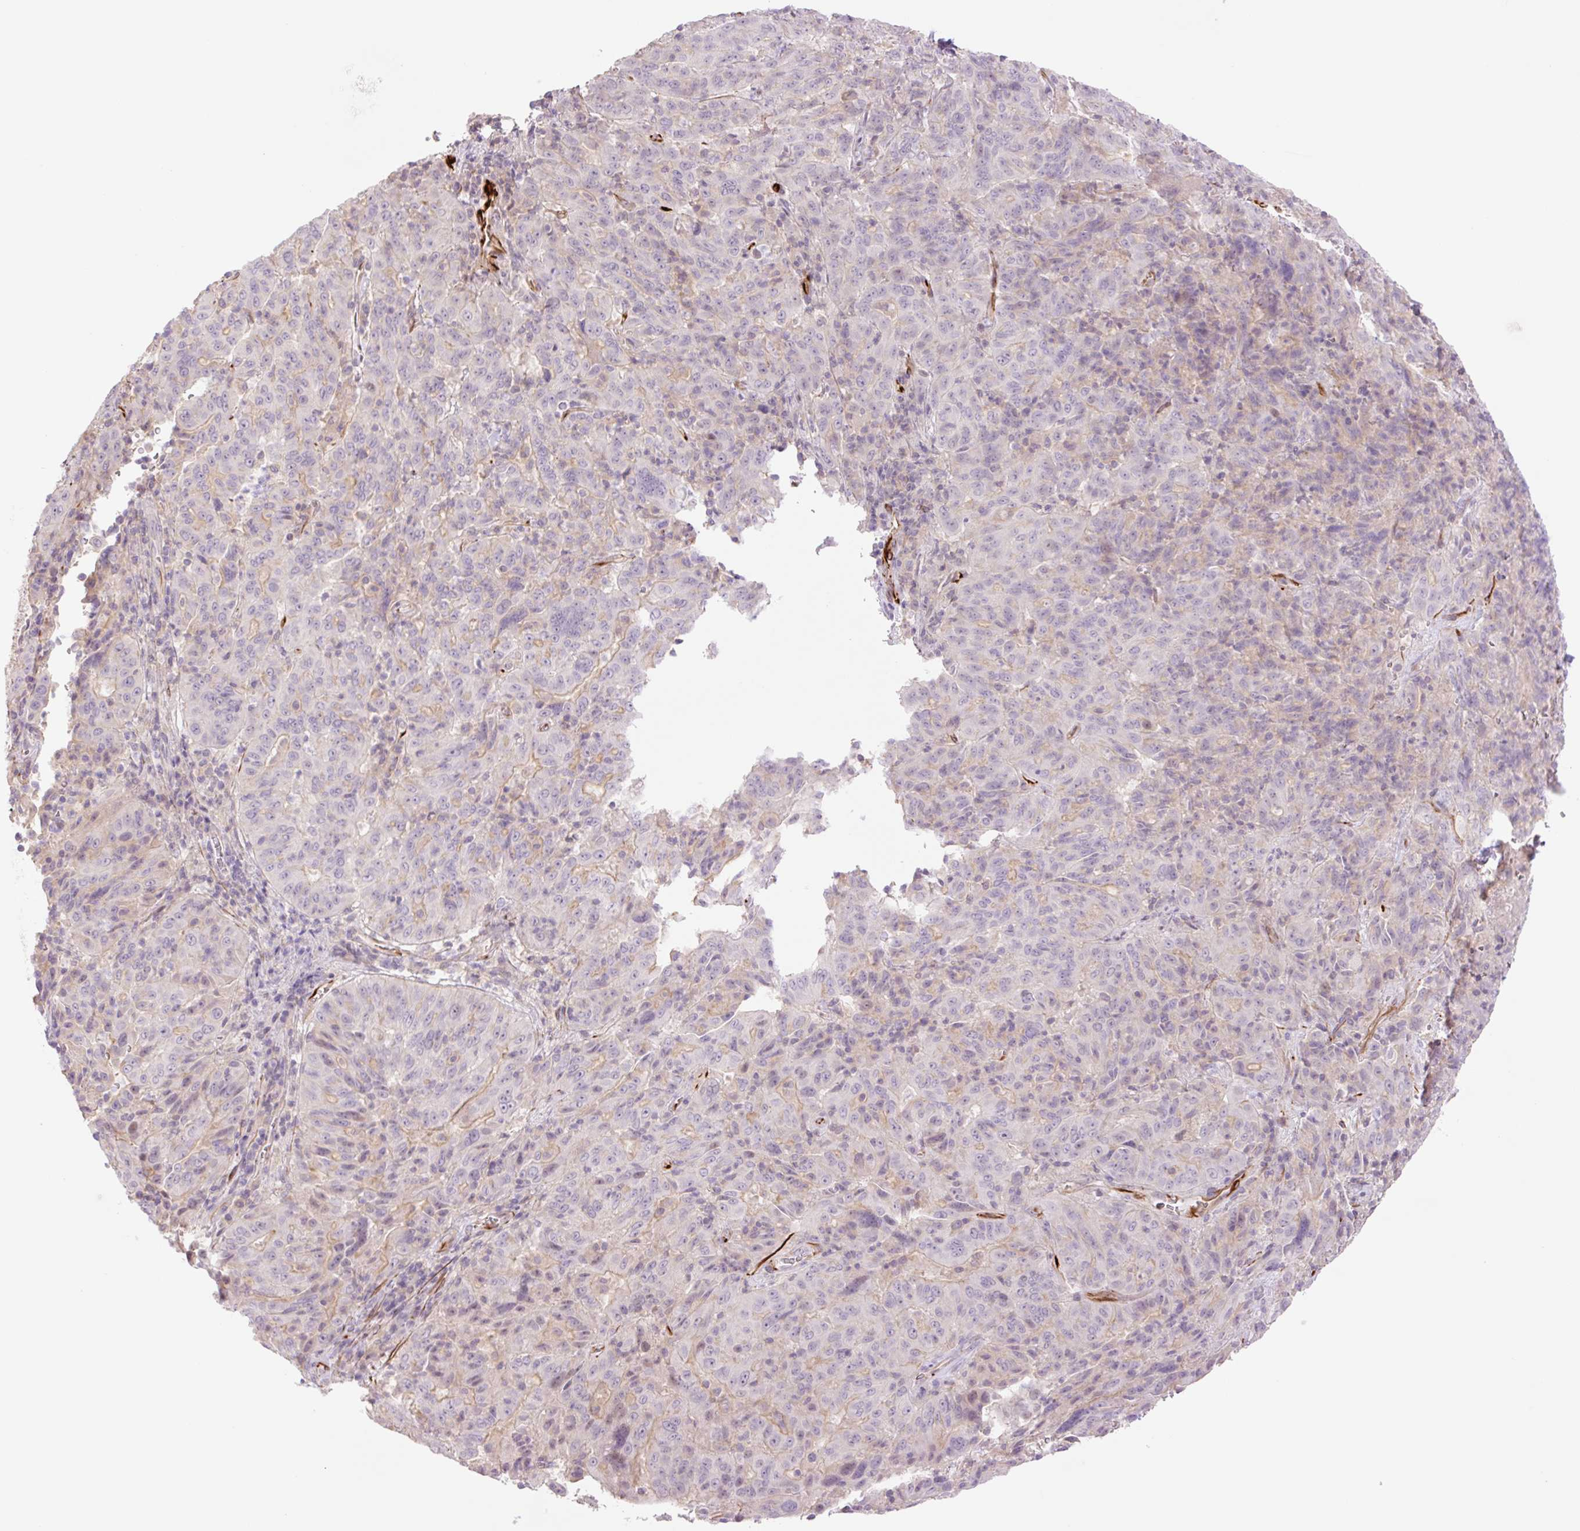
{"staining": {"intensity": "negative", "quantity": "none", "location": "none"}, "tissue": "pancreatic cancer", "cell_type": "Tumor cells", "image_type": "cancer", "snomed": [{"axis": "morphology", "description": "Adenocarcinoma, NOS"}, {"axis": "topography", "description": "Pancreas"}], "caption": "Tumor cells are negative for brown protein staining in adenocarcinoma (pancreatic).", "gene": "ZFYVE21", "patient": {"sex": "male", "age": 63}}